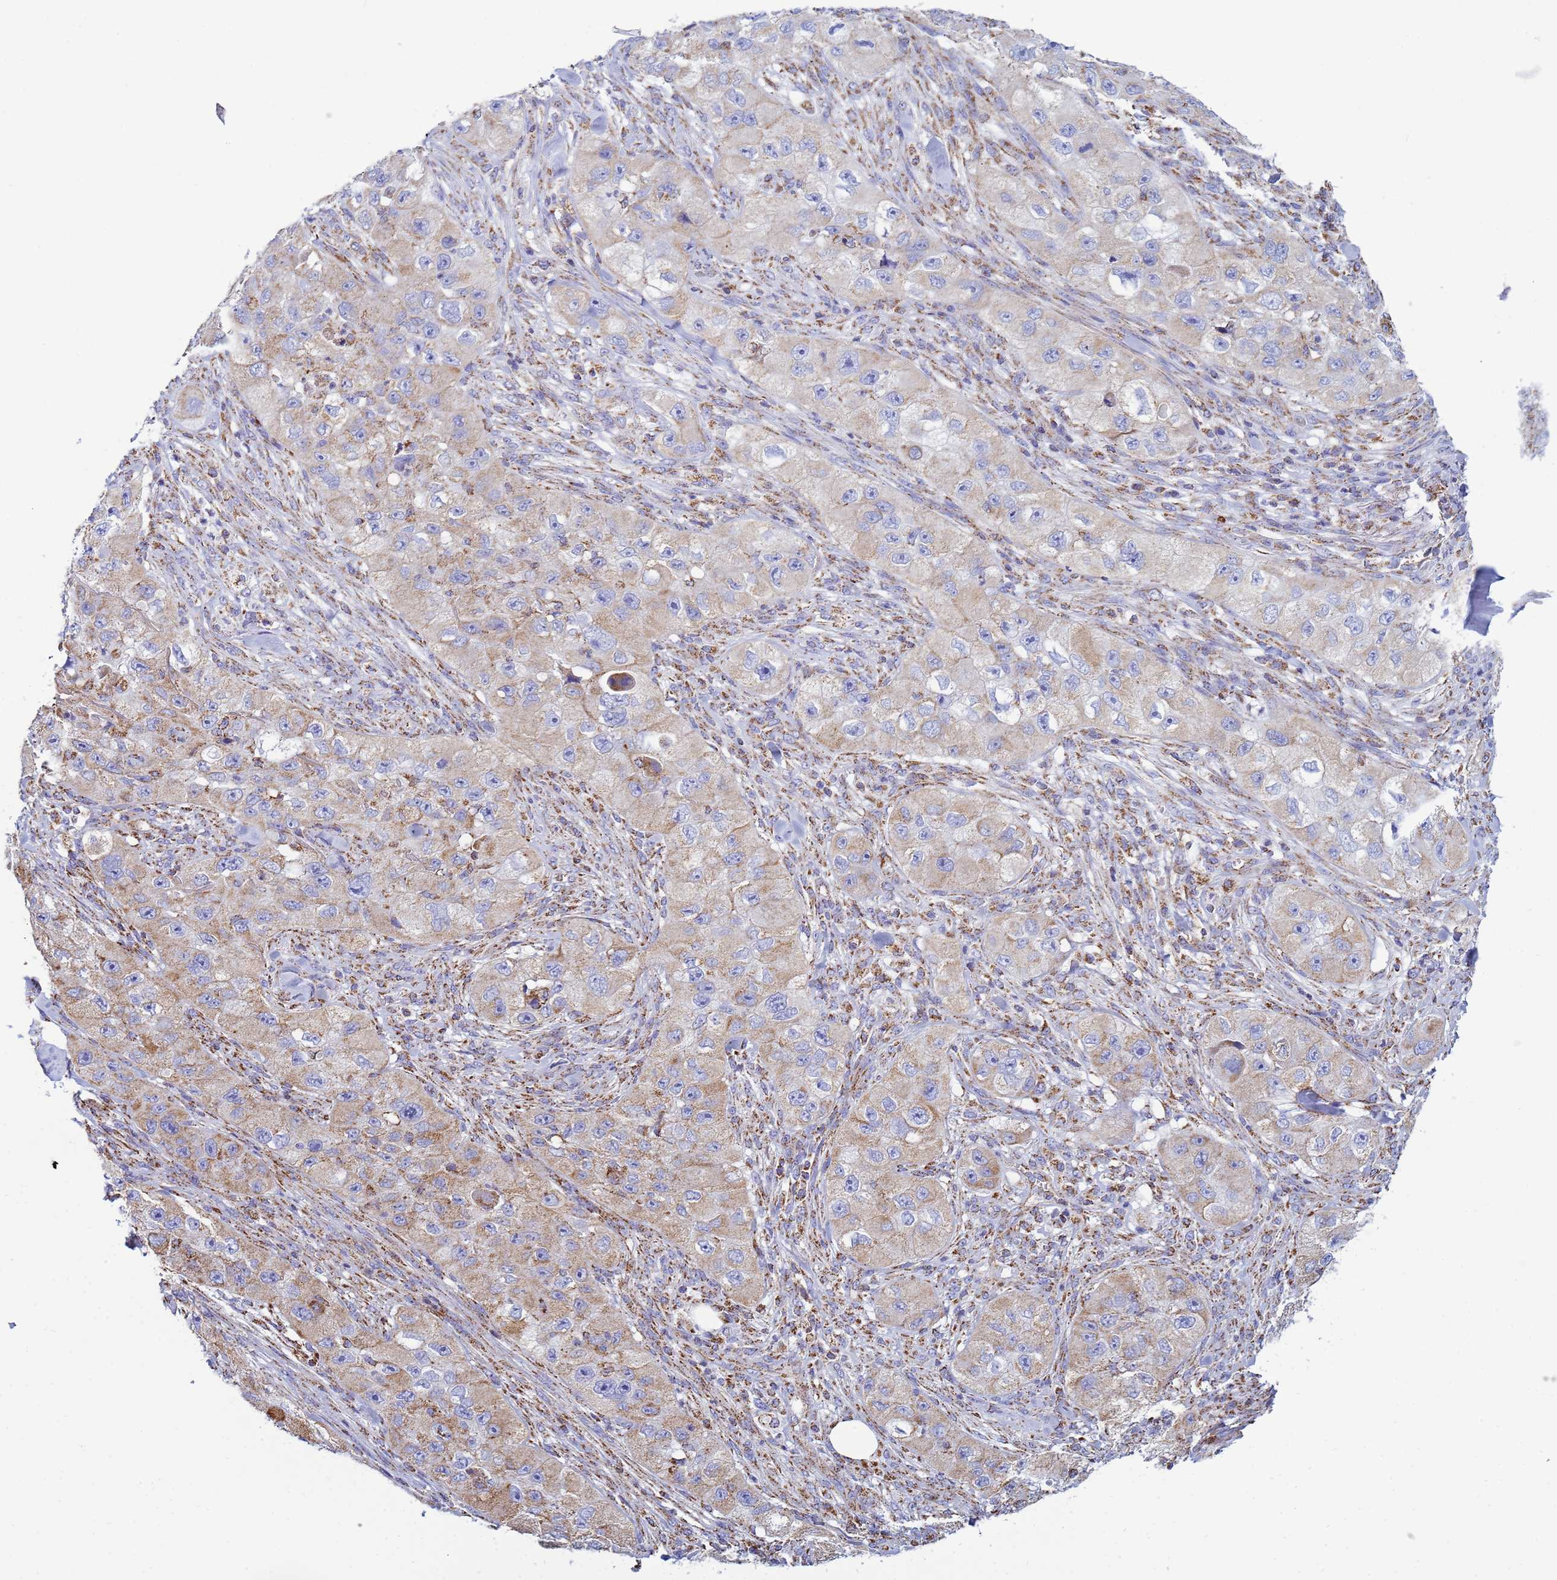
{"staining": {"intensity": "weak", "quantity": "25%-75%", "location": "cytoplasmic/membranous"}, "tissue": "skin cancer", "cell_type": "Tumor cells", "image_type": "cancer", "snomed": [{"axis": "morphology", "description": "Squamous cell carcinoma, NOS"}, {"axis": "topography", "description": "Skin"}, {"axis": "topography", "description": "Subcutis"}], "caption": "Immunohistochemical staining of skin cancer displays low levels of weak cytoplasmic/membranous protein expression in about 25%-75% of tumor cells.", "gene": "COQ4", "patient": {"sex": "male", "age": 73}}